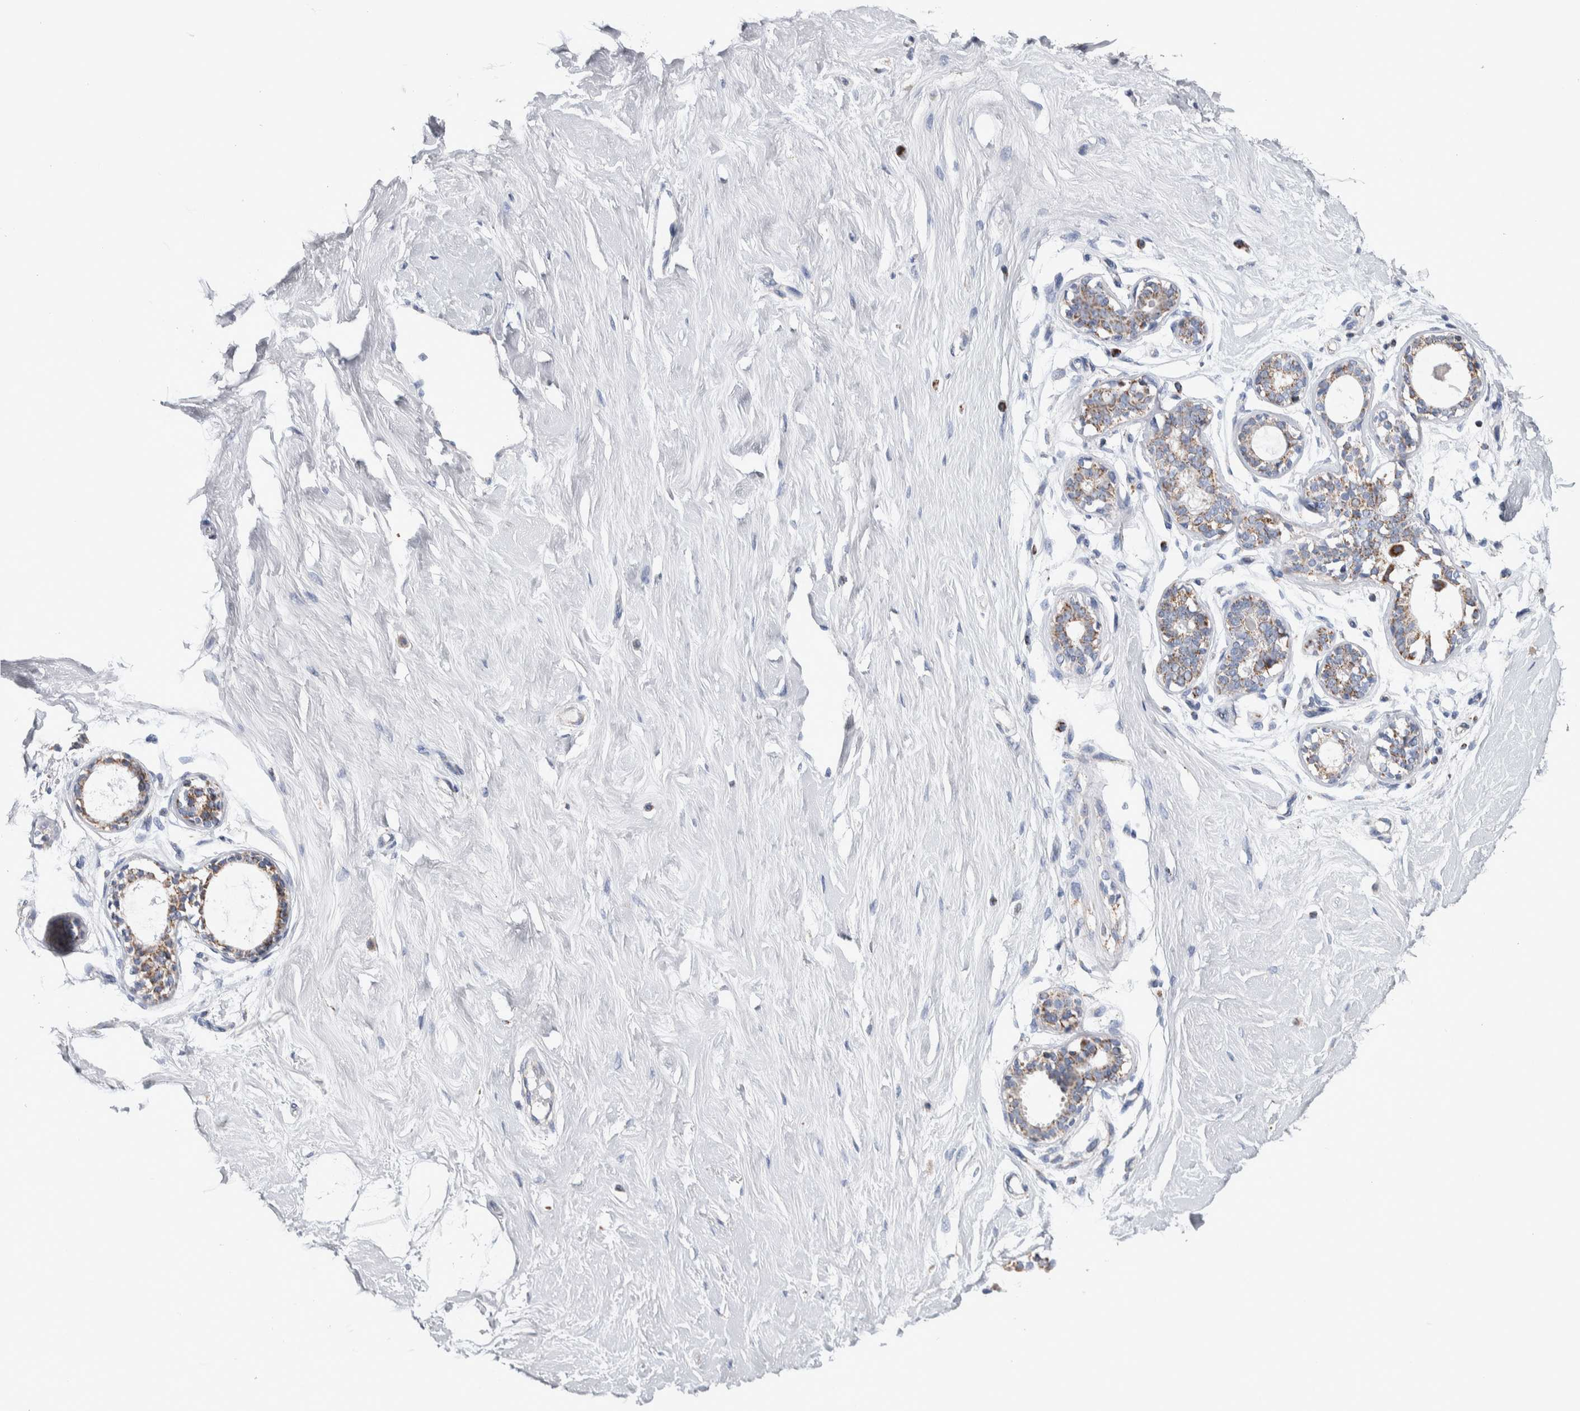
{"staining": {"intensity": "negative", "quantity": "none", "location": "none"}, "tissue": "breast", "cell_type": "Adipocytes", "image_type": "normal", "snomed": [{"axis": "morphology", "description": "Normal tissue, NOS"}, {"axis": "topography", "description": "Breast"}], "caption": "Breast stained for a protein using IHC exhibits no staining adipocytes.", "gene": "ETFA", "patient": {"sex": "female", "age": 23}}